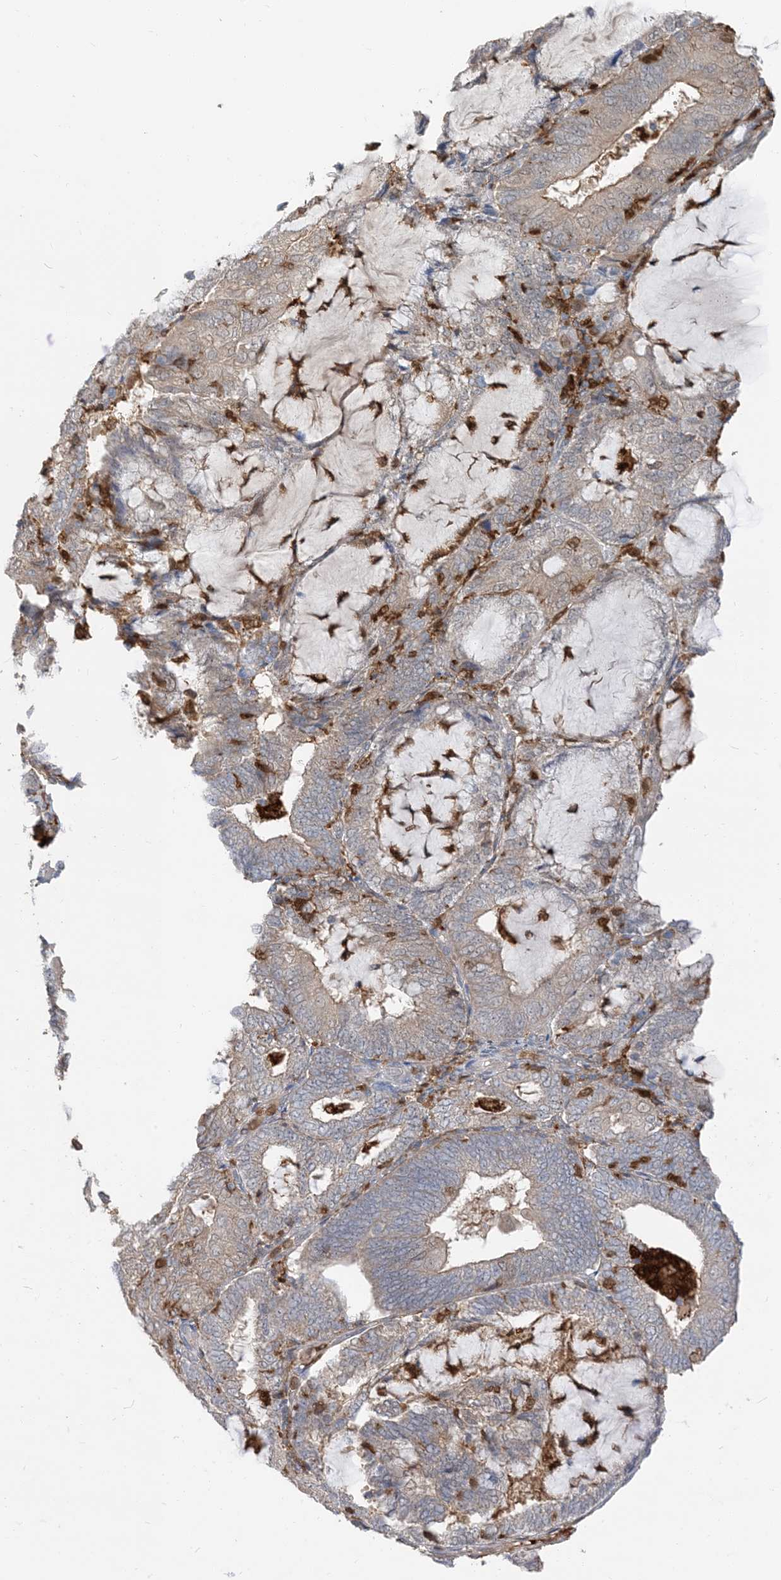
{"staining": {"intensity": "weak", "quantity": "25%-75%", "location": "cytoplasmic/membranous"}, "tissue": "endometrial cancer", "cell_type": "Tumor cells", "image_type": "cancer", "snomed": [{"axis": "morphology", "description": "Adenocarcinoma, NOS"}, {"axis": "topography", "description": "Endometrium"}], "caption": "Endometrial cancer stained with IHC shows weak cytoplasmic/membranous positivity in approximately 25%-75% of tumor cells. The staining was performed using DAB (3,3'-diaminobenzidine), with brown indicating positive protein expression. Nuclei are stained blue with hematoxylin.", "gene": "NAGK", "patient": {"sex": "female", "age": 81}}